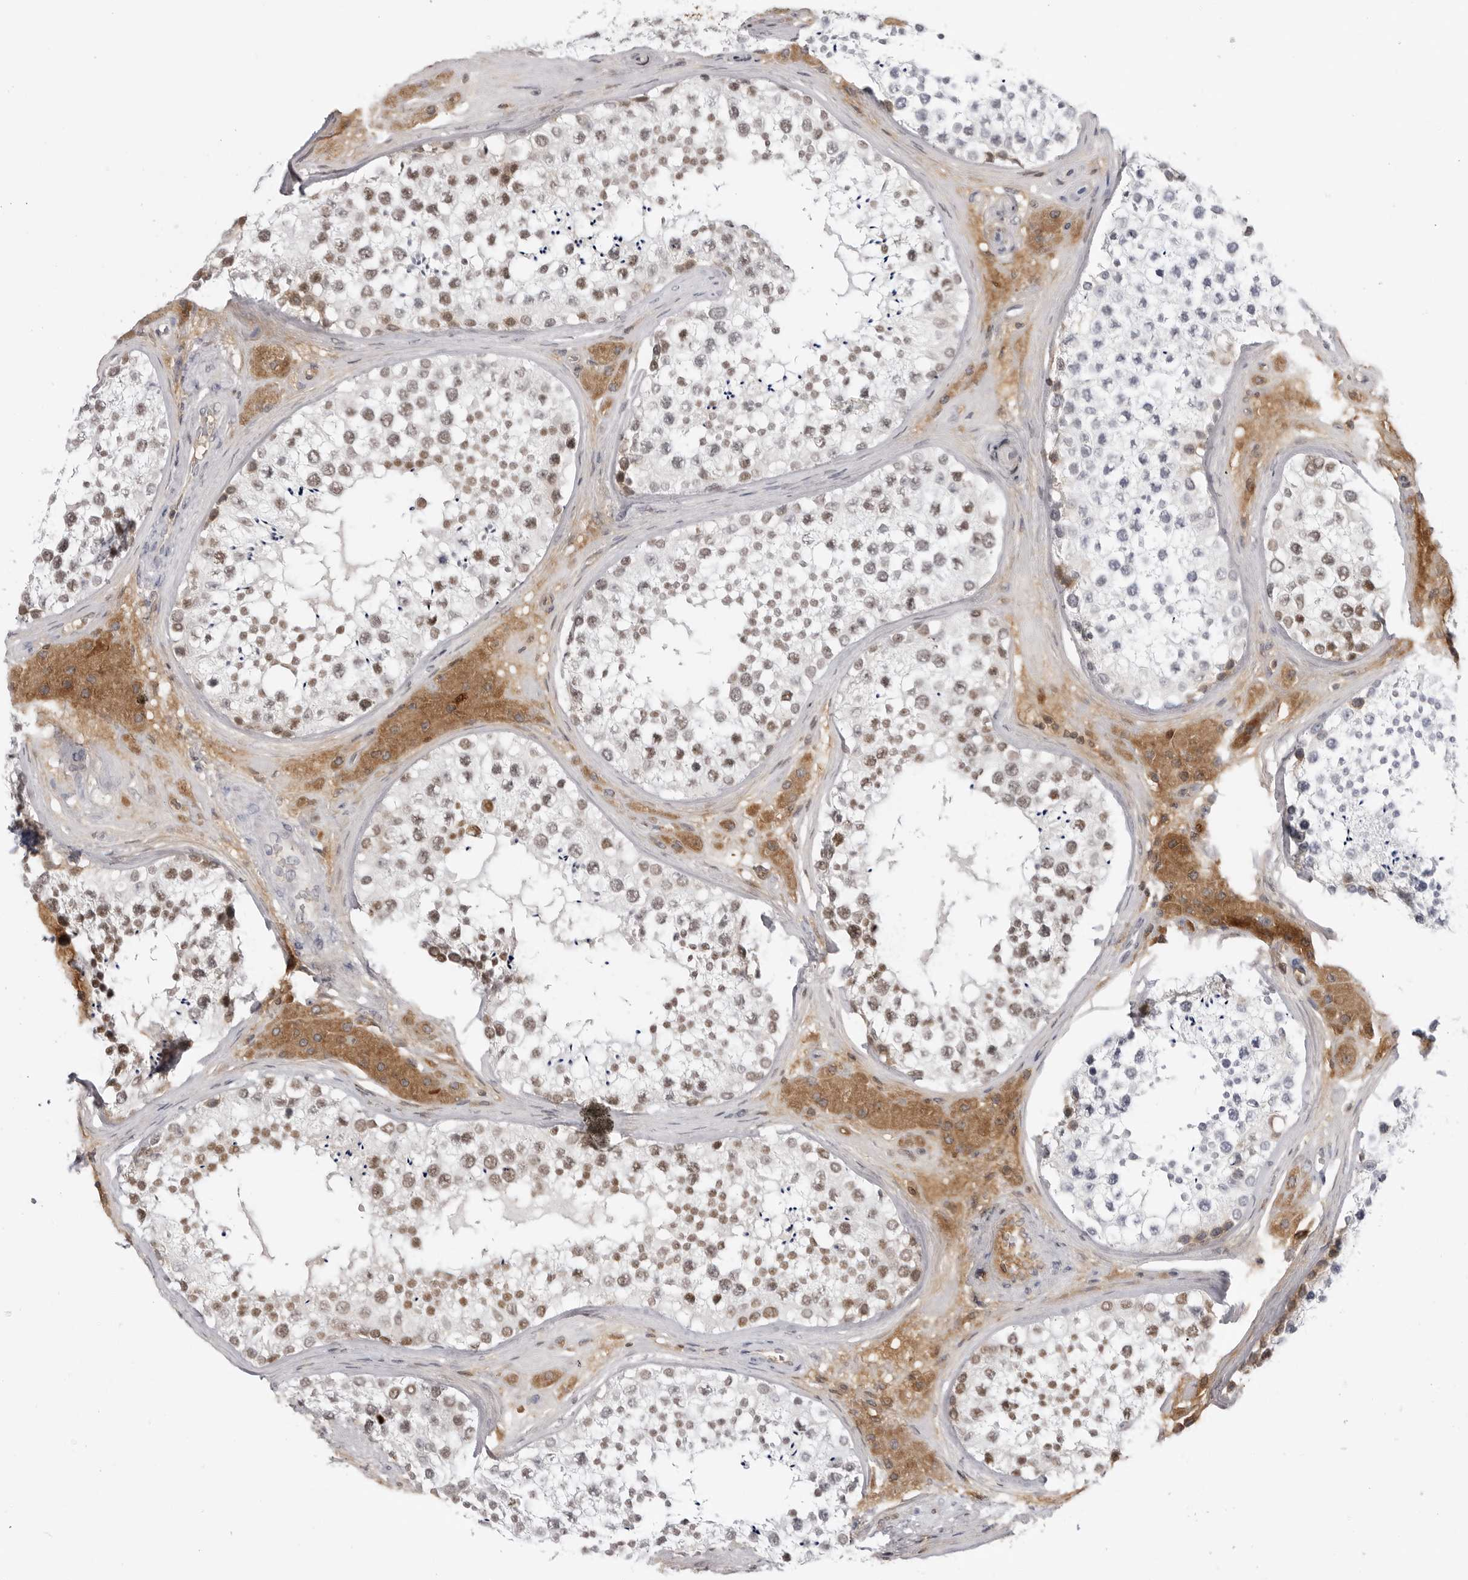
{"staining": {"intensity": "moderate", "quantity": ">75%", "location": "nuclear"}, "tissue": "testis", "cell_type": "Cells in seminiferous ducts", "image_type": "normal", "snomed": [{"axis": "morphology", "description": "Normal tissue, NOS"}, {"axis": "topography", "description": "Testis"}], "caption": "A brown stain shows moderate nuclear positivity of a protein in cells in seminiferous ducts of unremarkable testis. (DAB IHC, brown staining for protein, blue staining for nuclei).", "gene": "SERPINF2", "patient": {"sex": "male", "age": 46}}